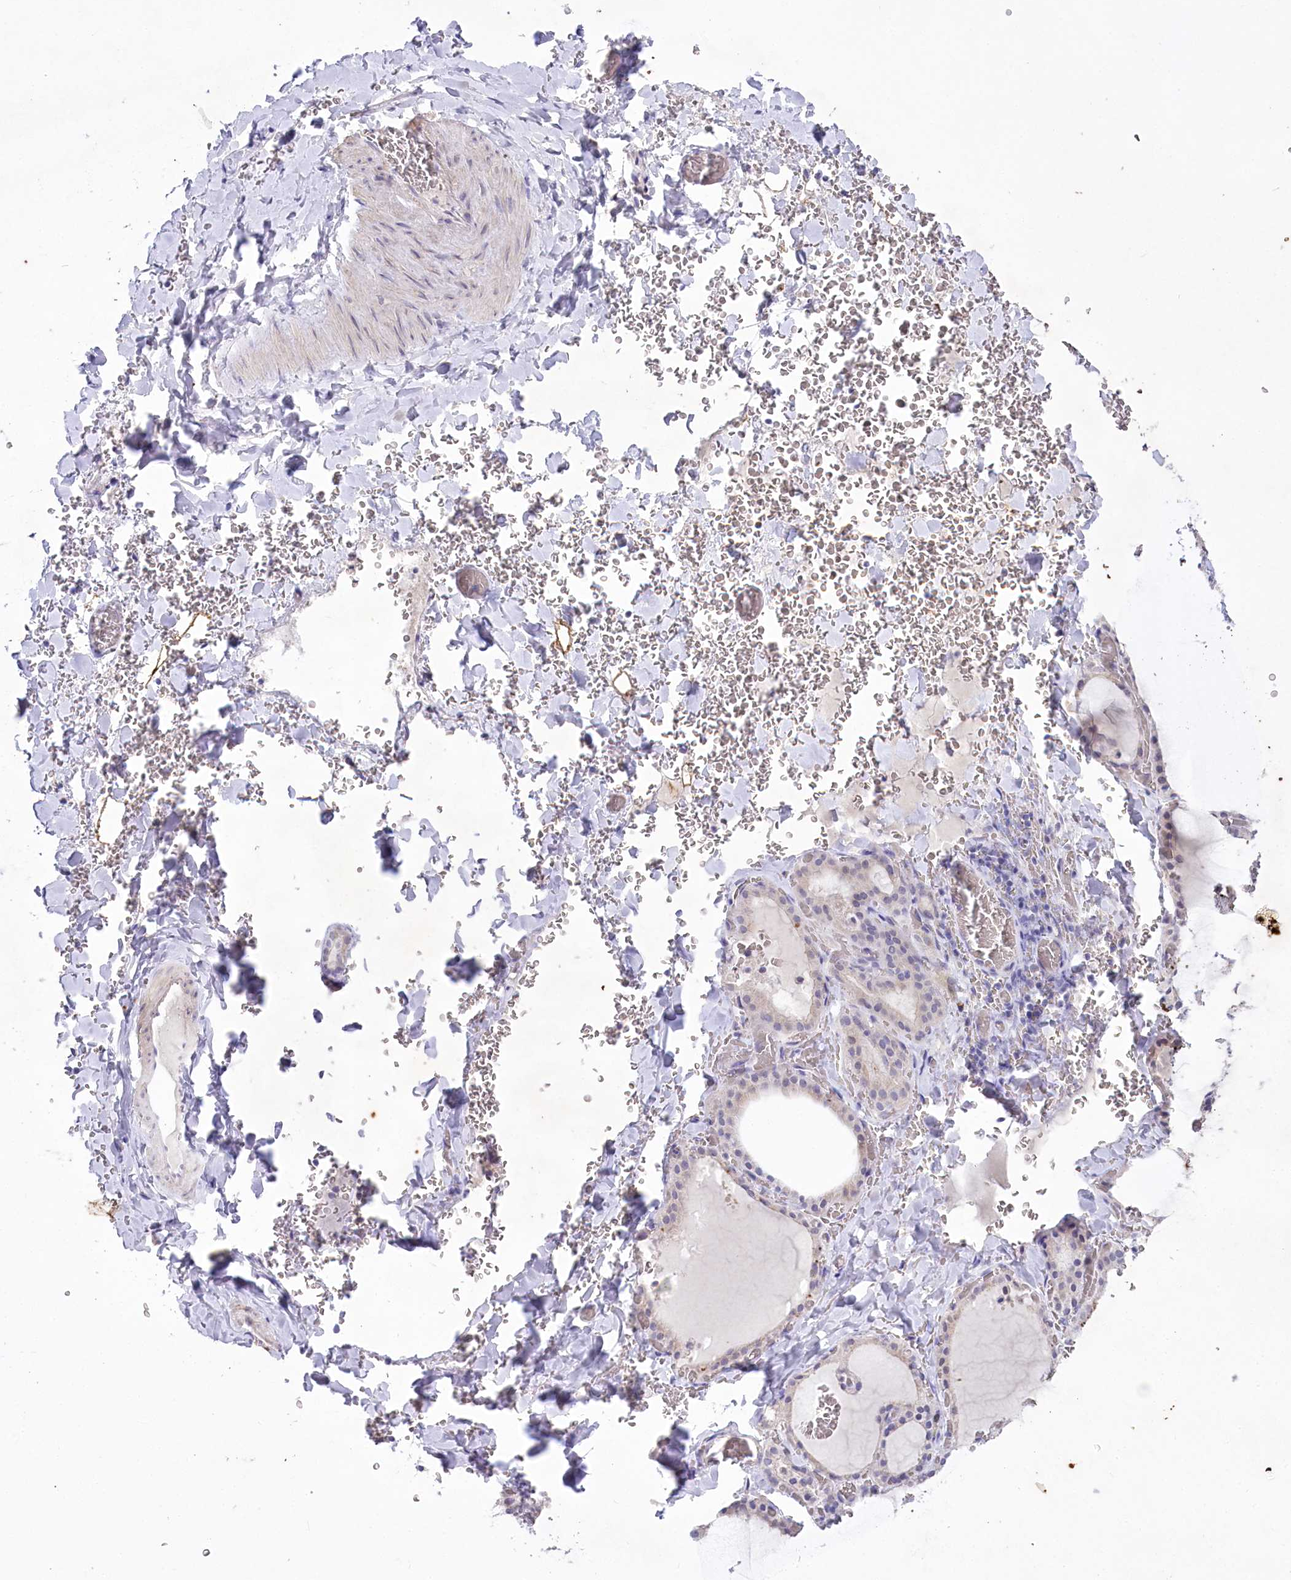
{"staining": {"intensity": "negative", "quantity": "none", "location": "none"}, "tissue": "thyroid gland", "cell_type": "Glandular cells", "image_type": "normal", "snomed": [{"axis": "morphology", "description": "Normal tissue, NOS"}, {"axis": "topography", "description": "Thyroid gland"}], "caption": "This photomicrograph is of benign thyroid gland stained with IHC to label a protein in brown with the nuclei are counter-stained blue. There is no staining in glandular cells. The staining is performed using DAB brown chromogen with nuclei counter-stained in using hematoxylin.", "gene": "MYOZ1", "patient": {"sex": "female", "age": 39}}